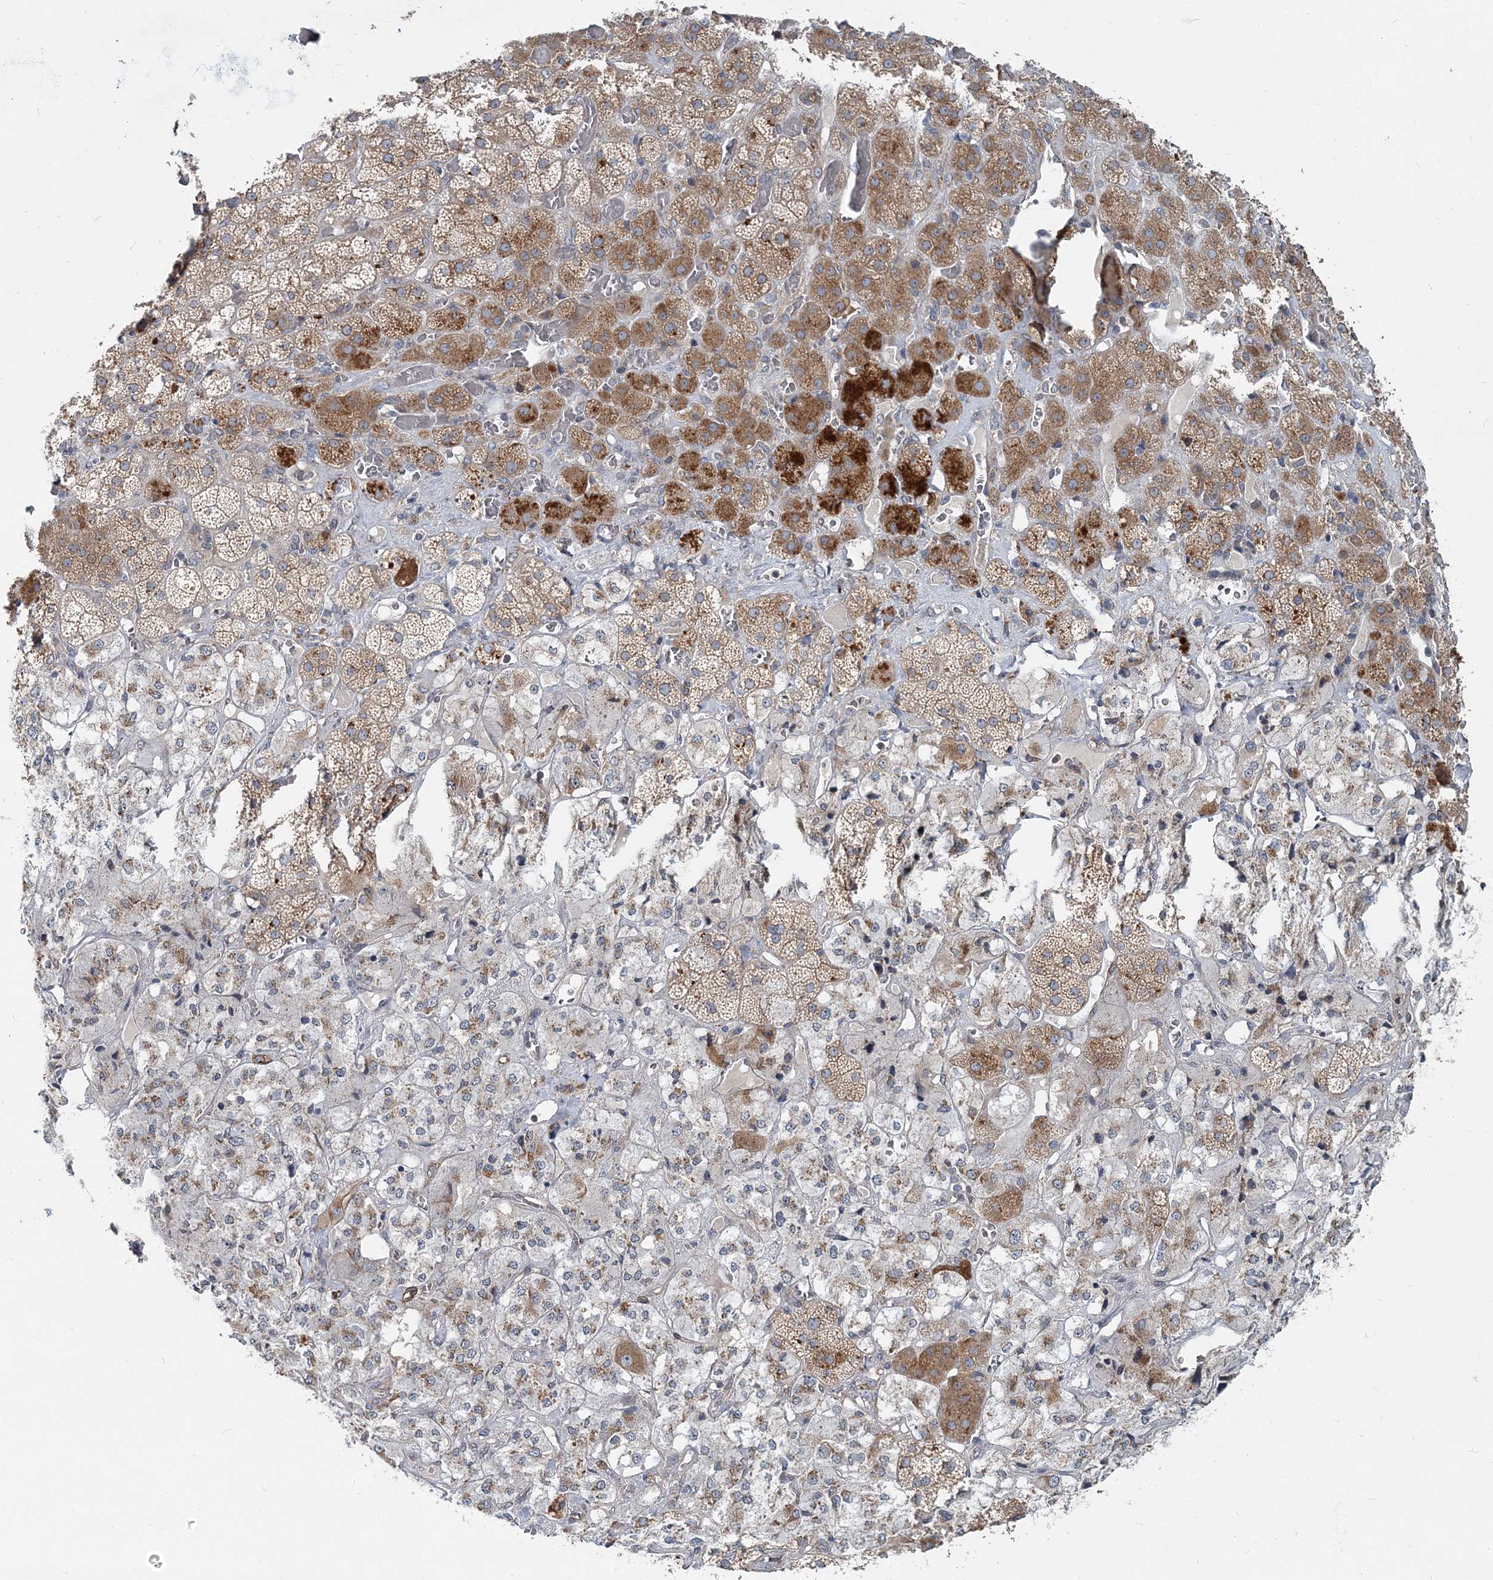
{"staining": {"intensity": "strong", "quantity": "25%-75%", "location": "cytoplasmic/membranous"}, "tissue": "adrenal gland", "cell_type": "Glandular cells", "image_type": "normal", "snomed": [{"axis": "morphology", "description": "Normal tissue, NOS"}, {"axis": "topography", "description": "Adrenal gland"}], "caption": "Immunohistochemistry (DAB) staining of benign human adrenal gland shows strong cytoplasmic/membranous protein expression in approximately 25%-75% of glandular cells.", "gene": "NBAS", "patient": {"sex": "male", "age": 57}}